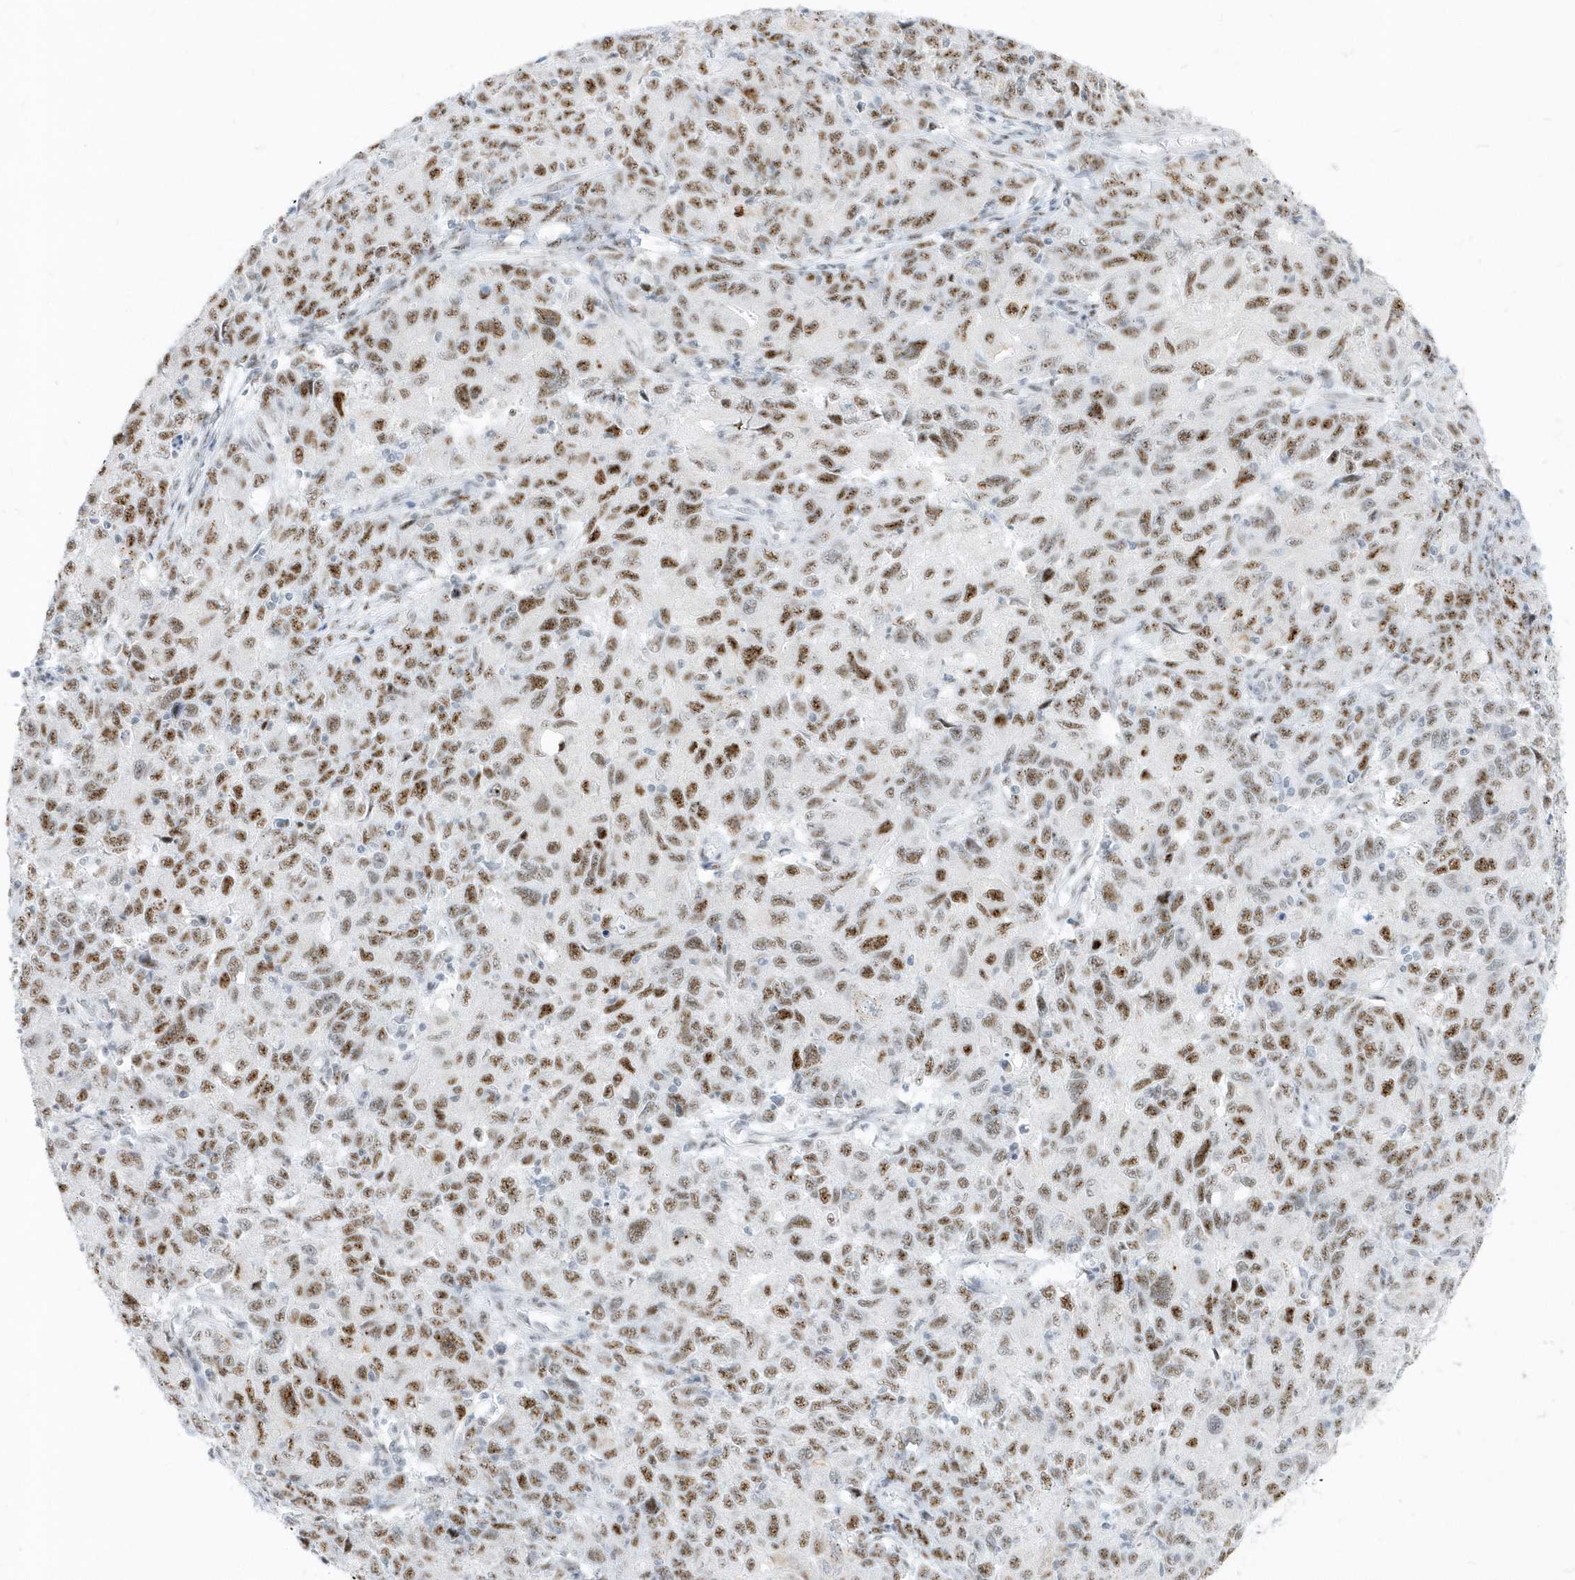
{"staining": {"intensity": "moderate", "quantity": ">75%", "location": "nuclear"}, "tissue": "ovarian cancer", "cell_type": "Tumor cells", "image_type": "cancer", "snomed": [{"axis": "morphology", "description": "Carcinoma, endometroid"}, {"axis": "topography", "description": "Ovary"}], "caption": "A brown stain labels moderate nuclear staining of a protein in human ovarian cancer tumor cells.", "gene": "PLEKHN1", "patient": {"sex": "female", "age": 42}}